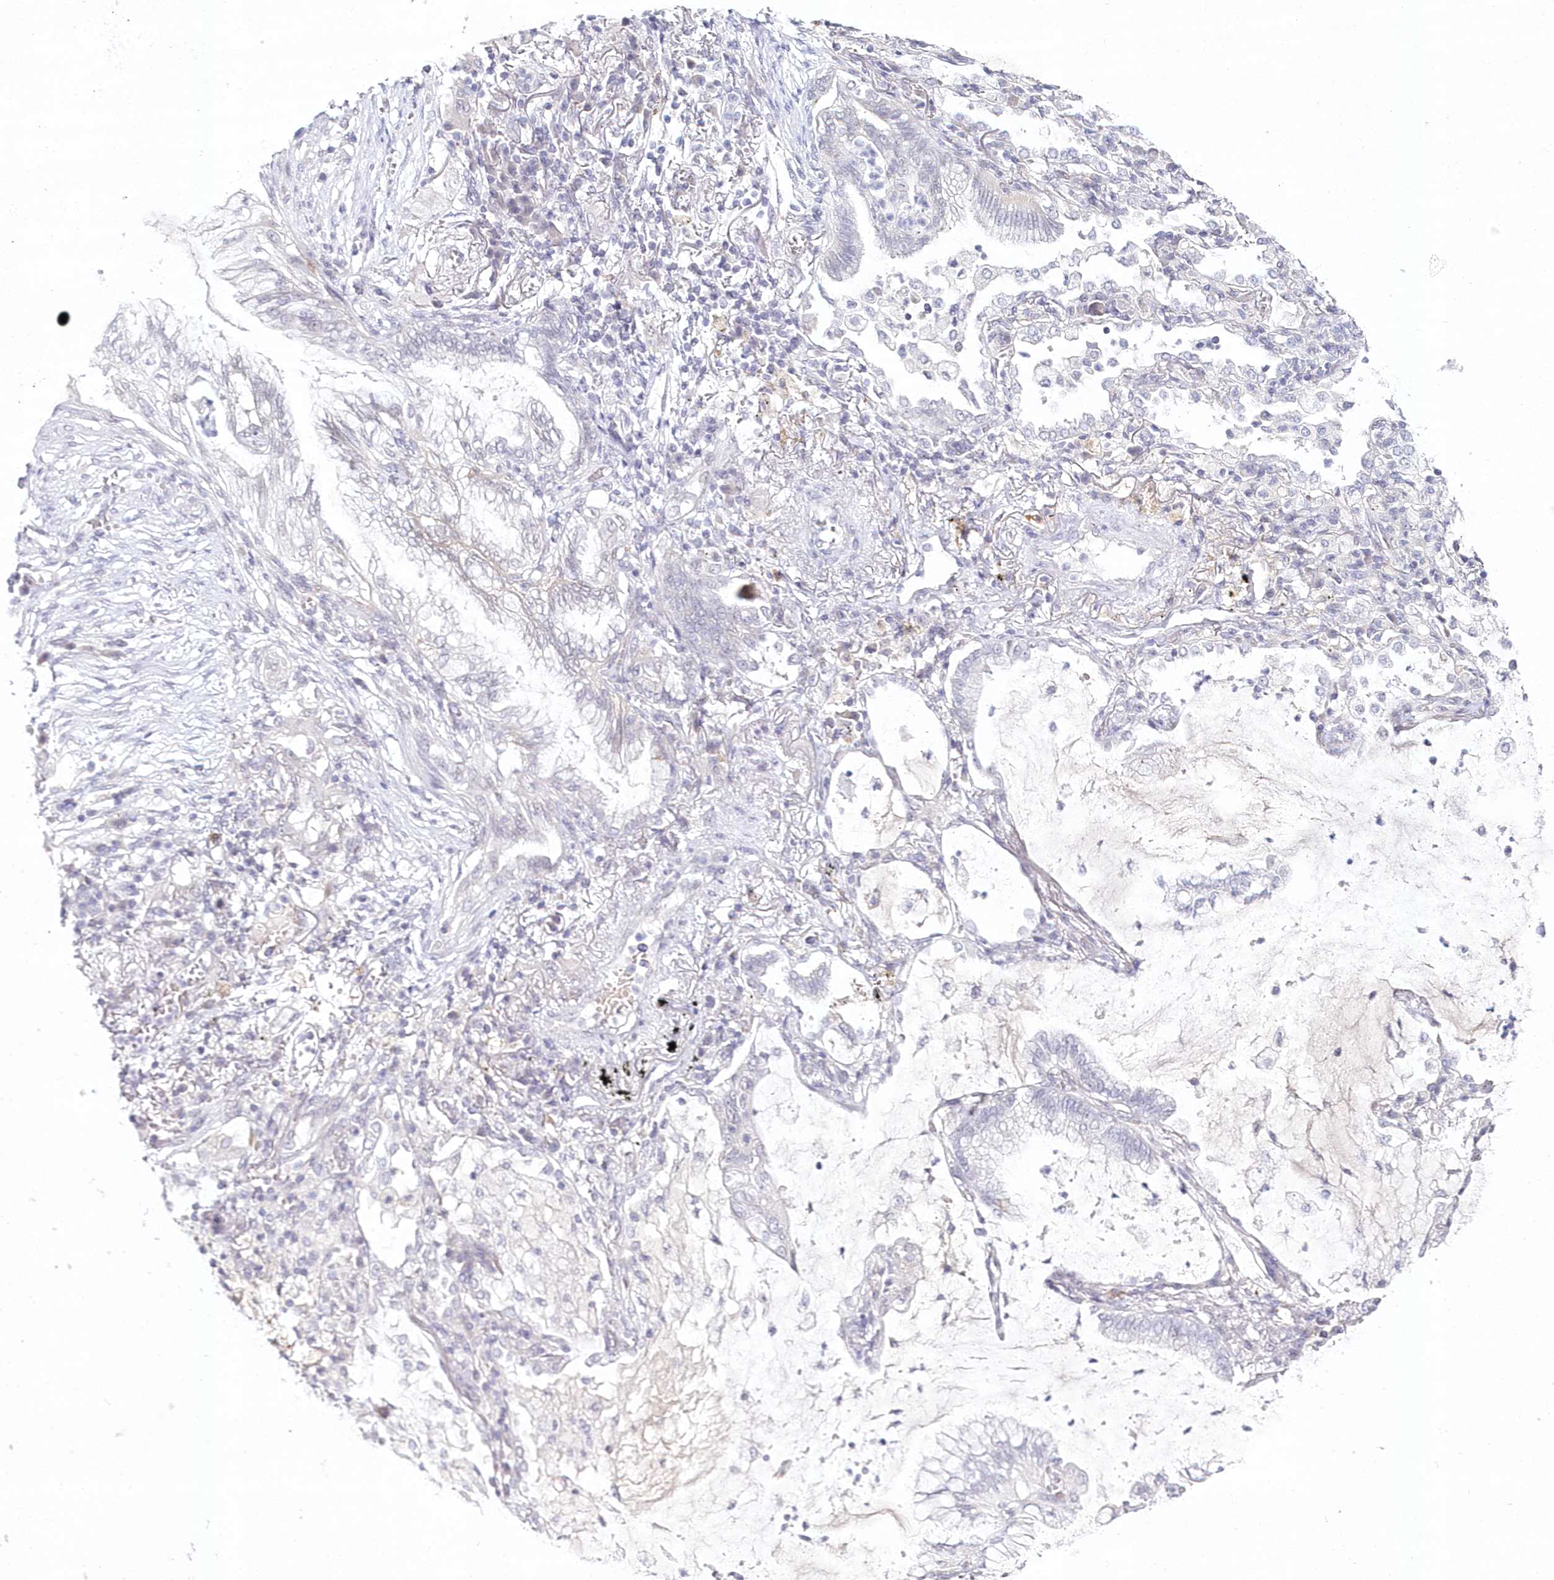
{"staining": {"intensity": "negative", "quantity": "none", "location": "none"}, "tissue": "lung cancer", "cell_type": "Tumor cells", "image_type": "cancer", "snomed": [{"axis": "morphology", "description": "Adenocarcinoma, NOS"}, {"axis": "topography", "description": "Lung"}], "caption": "Tumor cells show no significant positivity in adenocarcinoma (lung). (Stains: DAB (3,3'-diaminobenzidine) IHC with hematoxylin counter stain, Microscopy: brightfield microscopy at high magnification).", "gene": "HYCC2", "patient": {"sex": "female", "age": 70}}